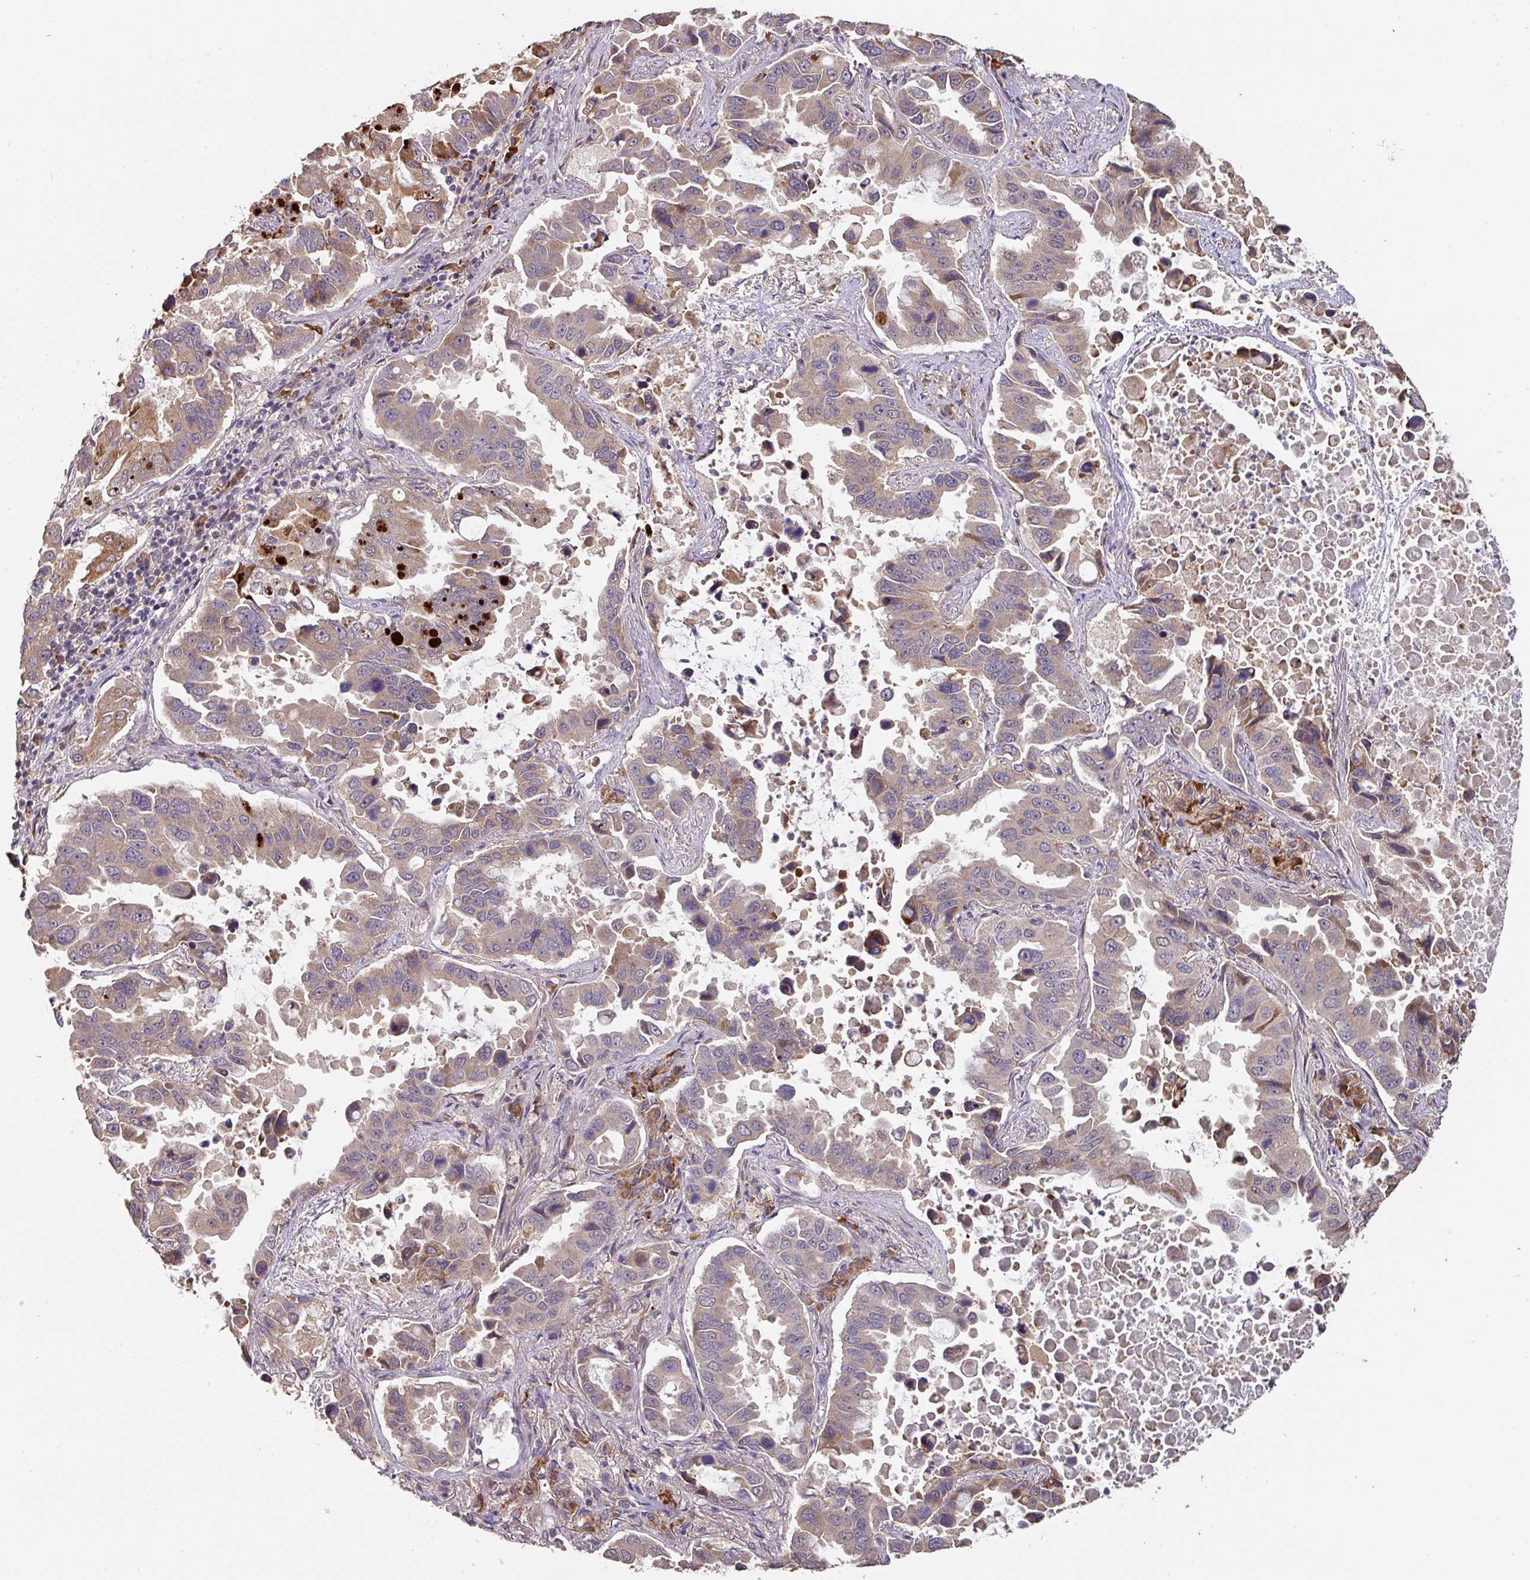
{"staining": {"intensity": "moderate", "quantity": "25%-75%", "location": "cytoplasmic/membranous"}, "tissue": "lung cancer", "cell_type": "Tumor cells", "image_type": "cancer", "snomed": [{"axis": "morphology", "description": "Adenocarcinoma, NOS"}, {"axis": "topography", "description": "Lung"}], "caption": "Tumor cells demonstrate medium levels of moderate cytoplasmic/membranous positivity in about 25%-75% of cells in human adenocarcinoma (lung).", "gene": "ACVR2B", "patient": {"sex": "male", "age": 64}}